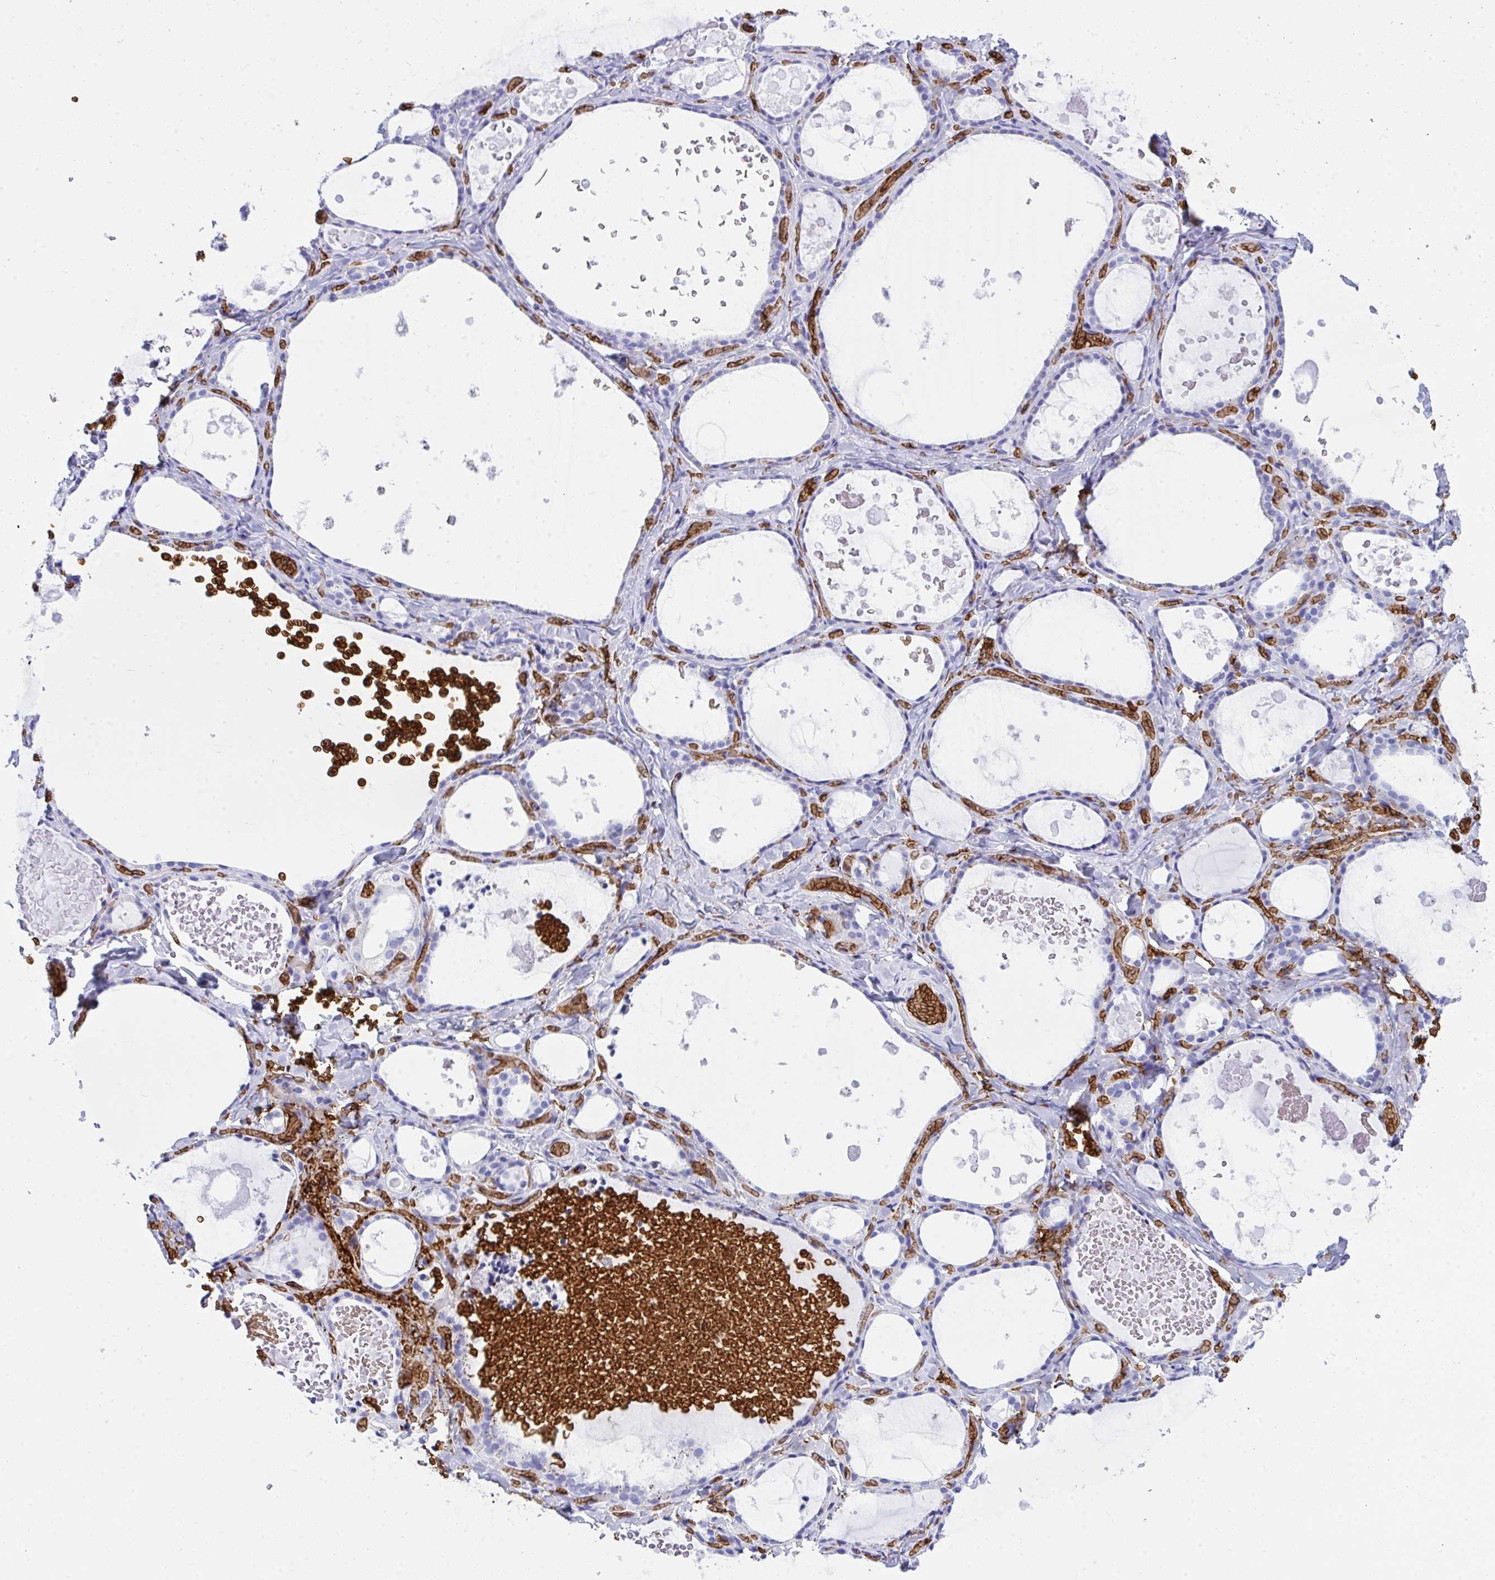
{"staining": {"intensity": "negative", "quantity": "none", "location": "none"}, "tissue": "thyroid gland", "cell_type": "Glandular cells", "image_type": "normal", "snomed": [{"axis": "morphology", "description": "Normal tissue, NOS"}, {"axis": "topography", "description": "Thyroid gland"}], "caption": "Immunohistochemical staining of unremarkable human thyroid gland displays no significant positivity in glandular cells. Brightfield microscopy of immunohistochemistry stained with DAB (brown) and hematoxylin (blue), captured at high magnification.", "gene": "ANK1", "patient": {"sex": "female", "age": 56}}